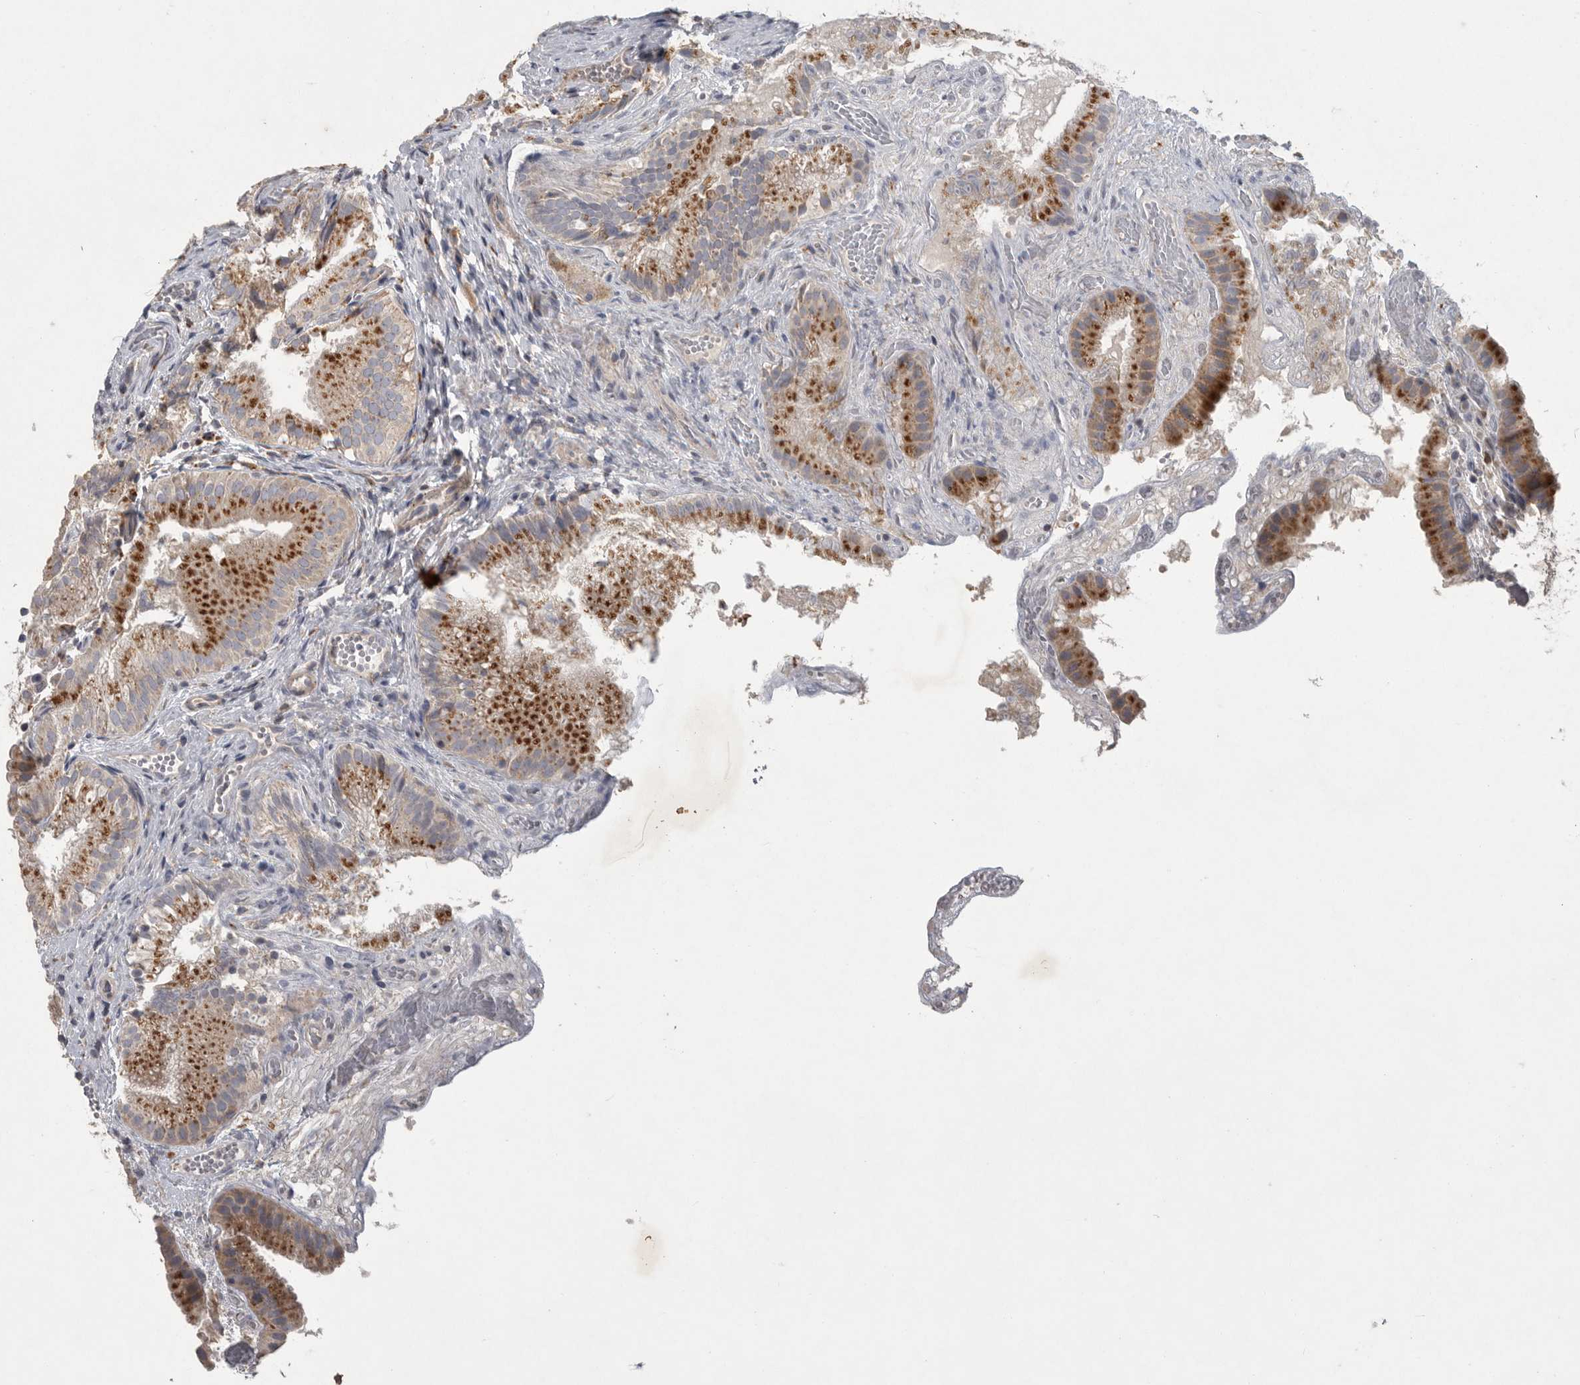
{"staining": {"intensity": "moderate", "quantity": ">75%", "location": "cytoplasmic/membranous"}, "tissue": "gallbladder", "cell_type": "Glandular cells", "image_type": "normal", "snomed": [{"axis": "morphology", "description": "Normal tissue, NOS"}, {"axis": "topography", "description": "Gallbladder"}], "caption": "Protein positivity by IHC demonstrates moderate cytoplasmic/membranous staining in approximately >75% of glandular cells in unremarkable gallbladder. The staining was performed using DAB, with brown indicating positive protein expression. Nuclei are stained blue with hematoxylin.", "gene": "LAMTOR3", "patient": {"sex": "female", "age": 30}}